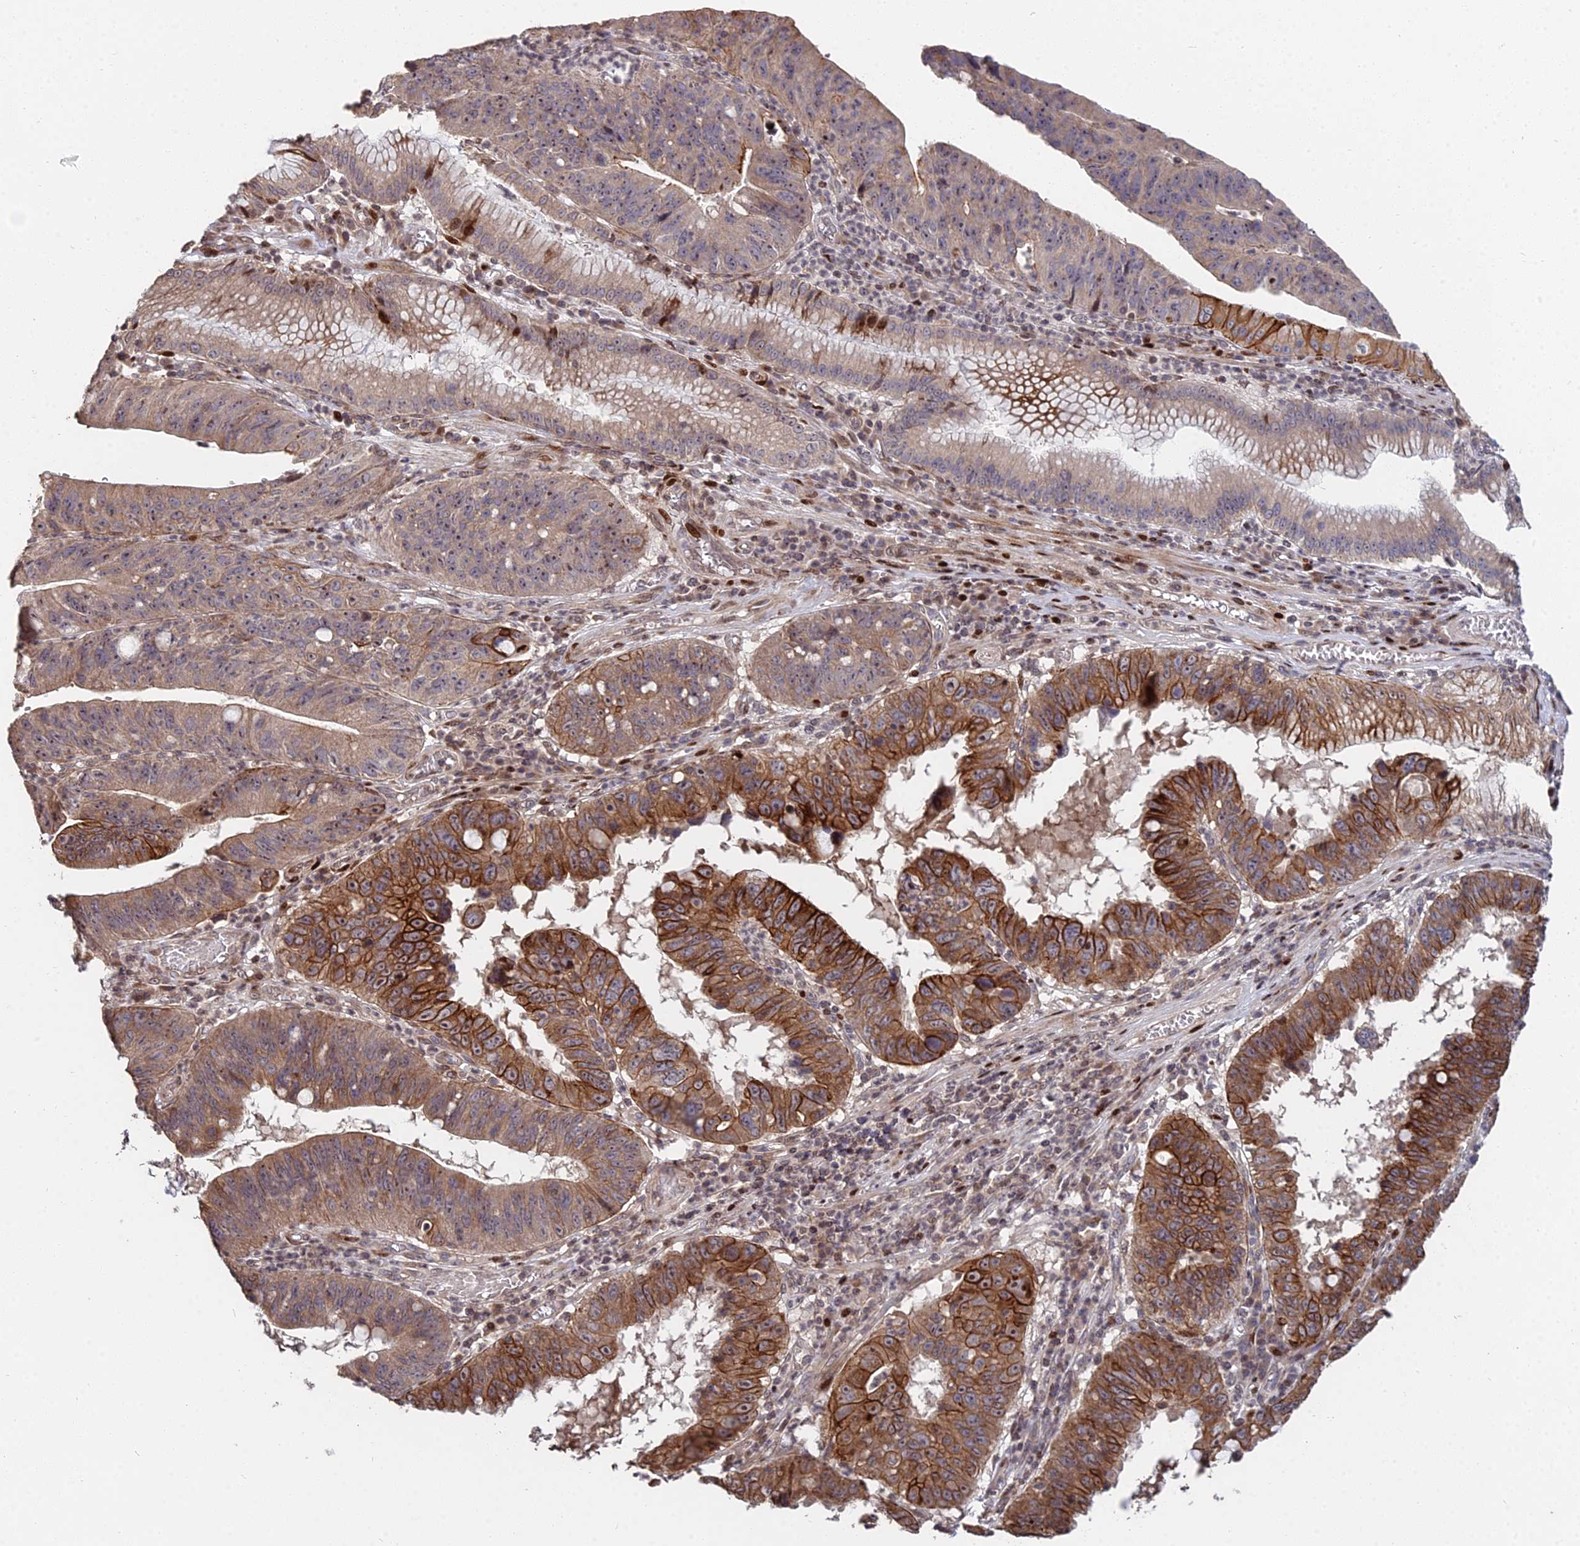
{"staining": {"intensity": "strong", "quantity": "25%-75%", "location": "cytoplasmic/membranous,nuclear"}, "tissue": "stomach cancer", "cell_type": "Tumor cells", "image_type": "cancer", "snomed": [{"axis": "morphology", "description": "Adenocarcinoma, NOS"}, {"axis": "topography", "description": "Stomach"}], "caption": "Immunohistochemical staining of human stomach cancer (adenocarcinoma) reveals strong cytoplasmic/membranous and nuclear protein staining in about 25%-75% of tumor cells. Using DAB (brown) and hematoxylin (blue) stains, captured at high magnification using brightfield microscopy.", "gene": "RBMS2", "patient": {"sex": "male", "age": 59}}